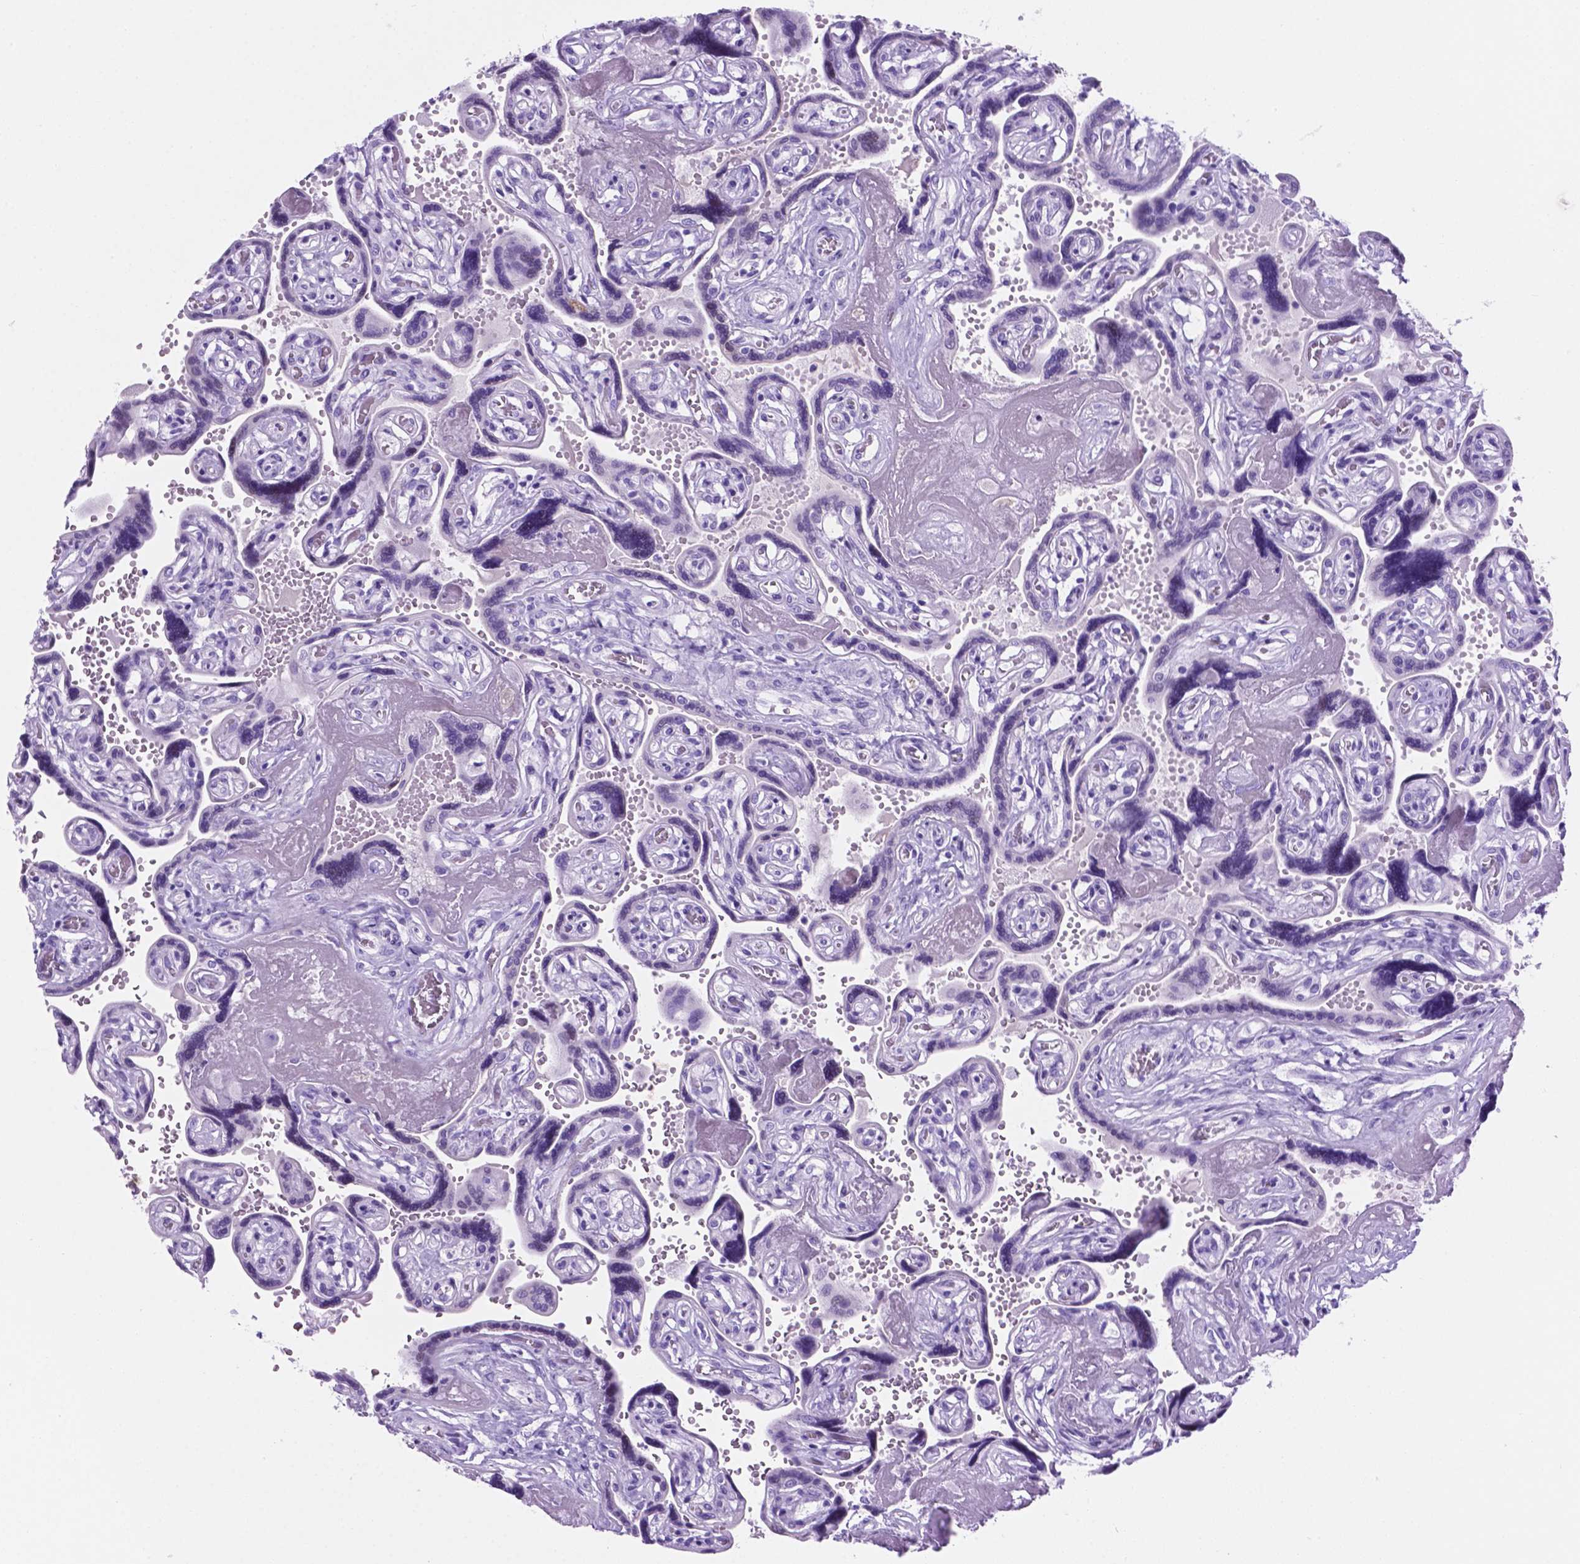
{"staining": {"intensity": "negative", "quantity": "none", "location": "none"}, "tissue": "placenta", "cell_type": "Decidual cells", "image_type": "normal", "snomed": [{"axis": "morphology", "description": "Normal tissue, NOS"}, {"axis": "topography", "description": "Placenta"}], "caption": "Immunohistochemistry (IHC) photomicrograph of benign placenta stained for a protein (brown), which demonstrates no staining in decidual cells. Nuclei are stained in blue.", "gene": "C17orf107", "patient": {"sex": "female", "age": 32}}